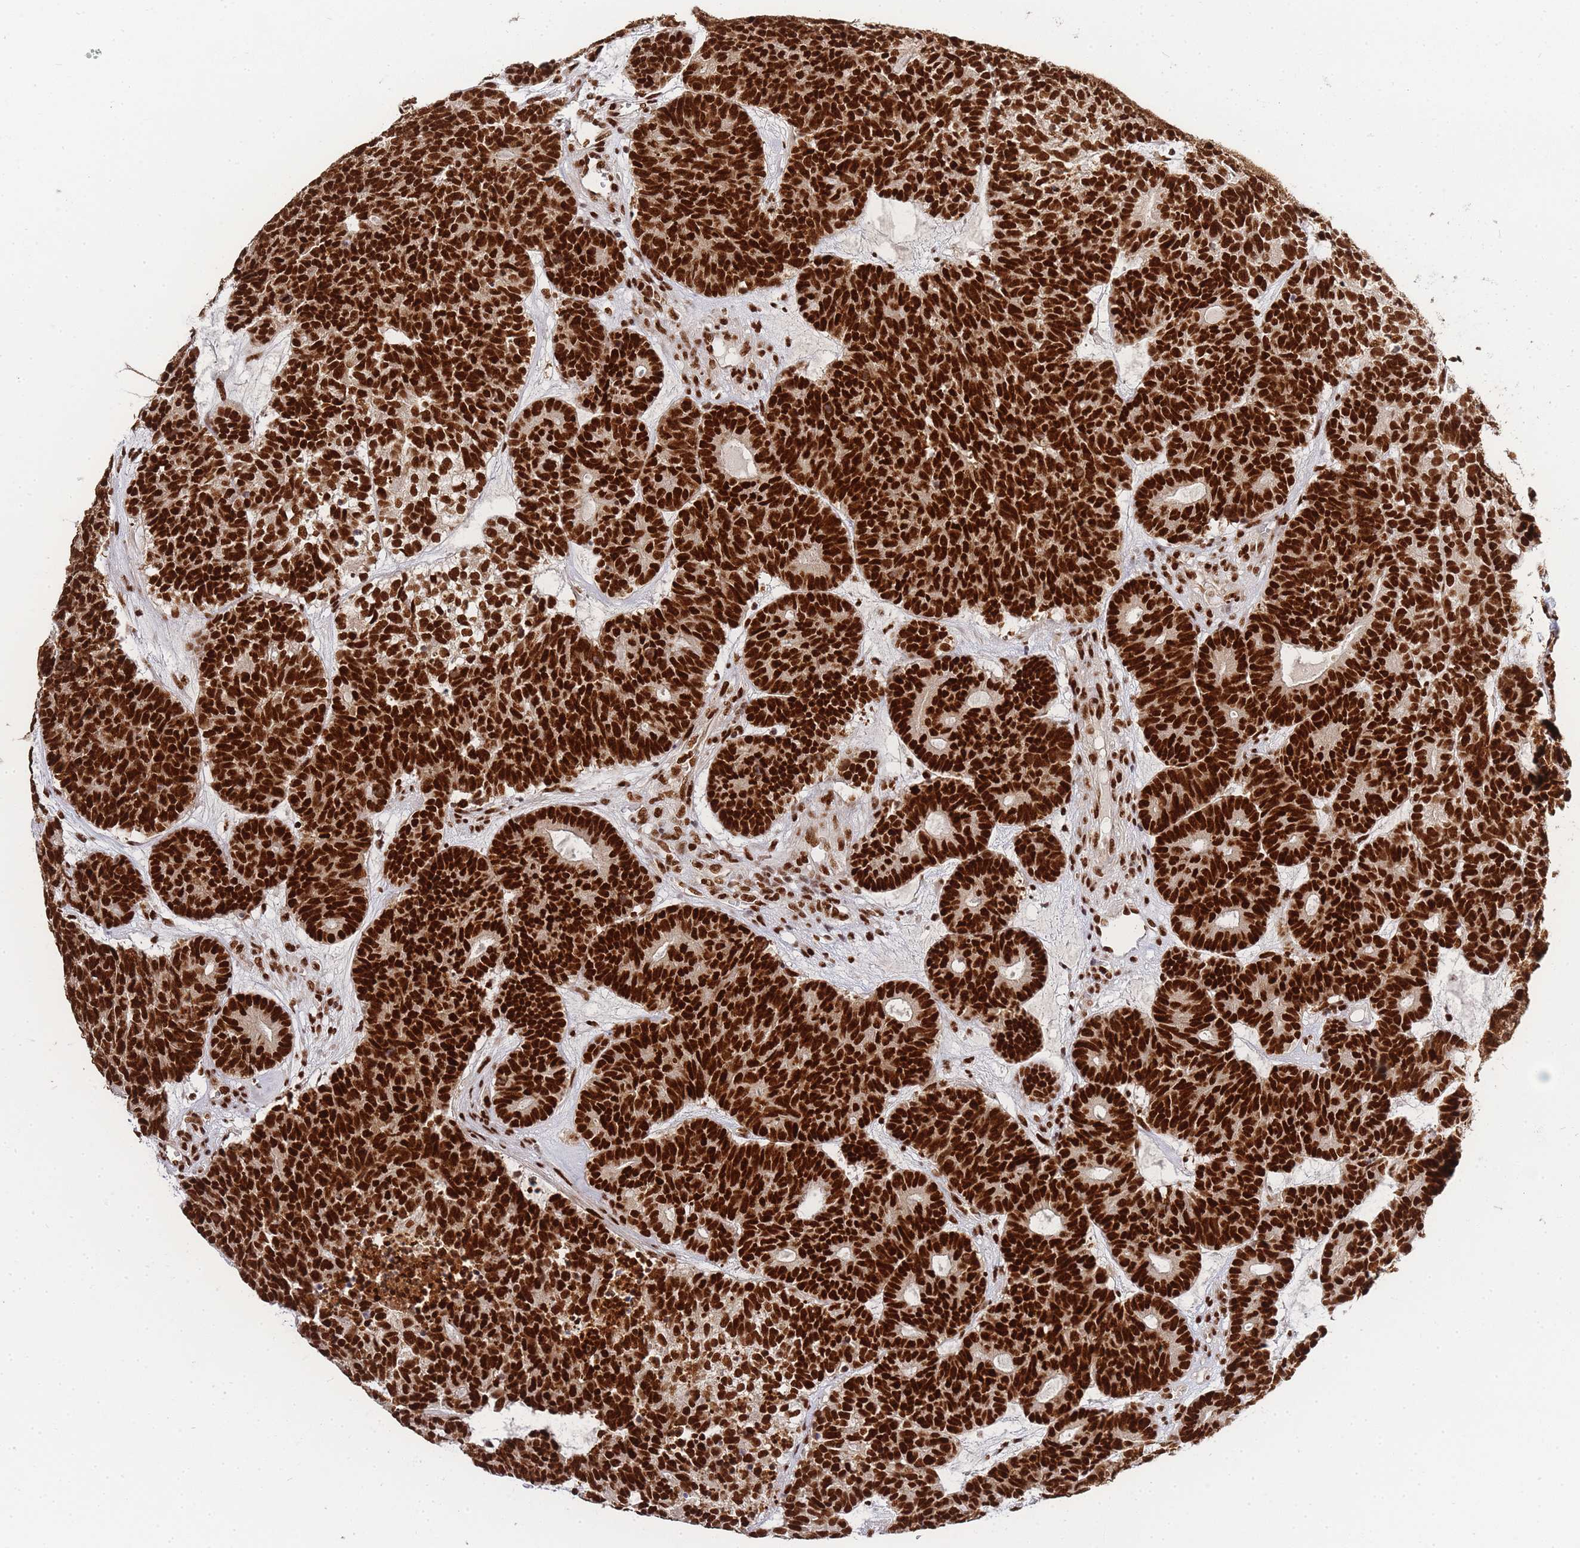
{"staining": {"intensity": "strong", "quantity": ">75%", "location": "nuclear"}, "tissue": "head and neck cancer", "cell_type": "Tumor cells", "image_type": "cancer", "snomed": [{"axis": "morphology", "description": "Adenocarcinoma, NOS"}, {"axis": "topography", "description": "Head-Neck"}], "caption": "Tumor cells exhibit high levels of strong nuclear positivity in about >75% of cells in human adenocarcinoma (head and neck). (IHC, brightfield microscopy, high magnification).", "gene": "PRKDC", "patient": {"sex": "female", "age": 81}}